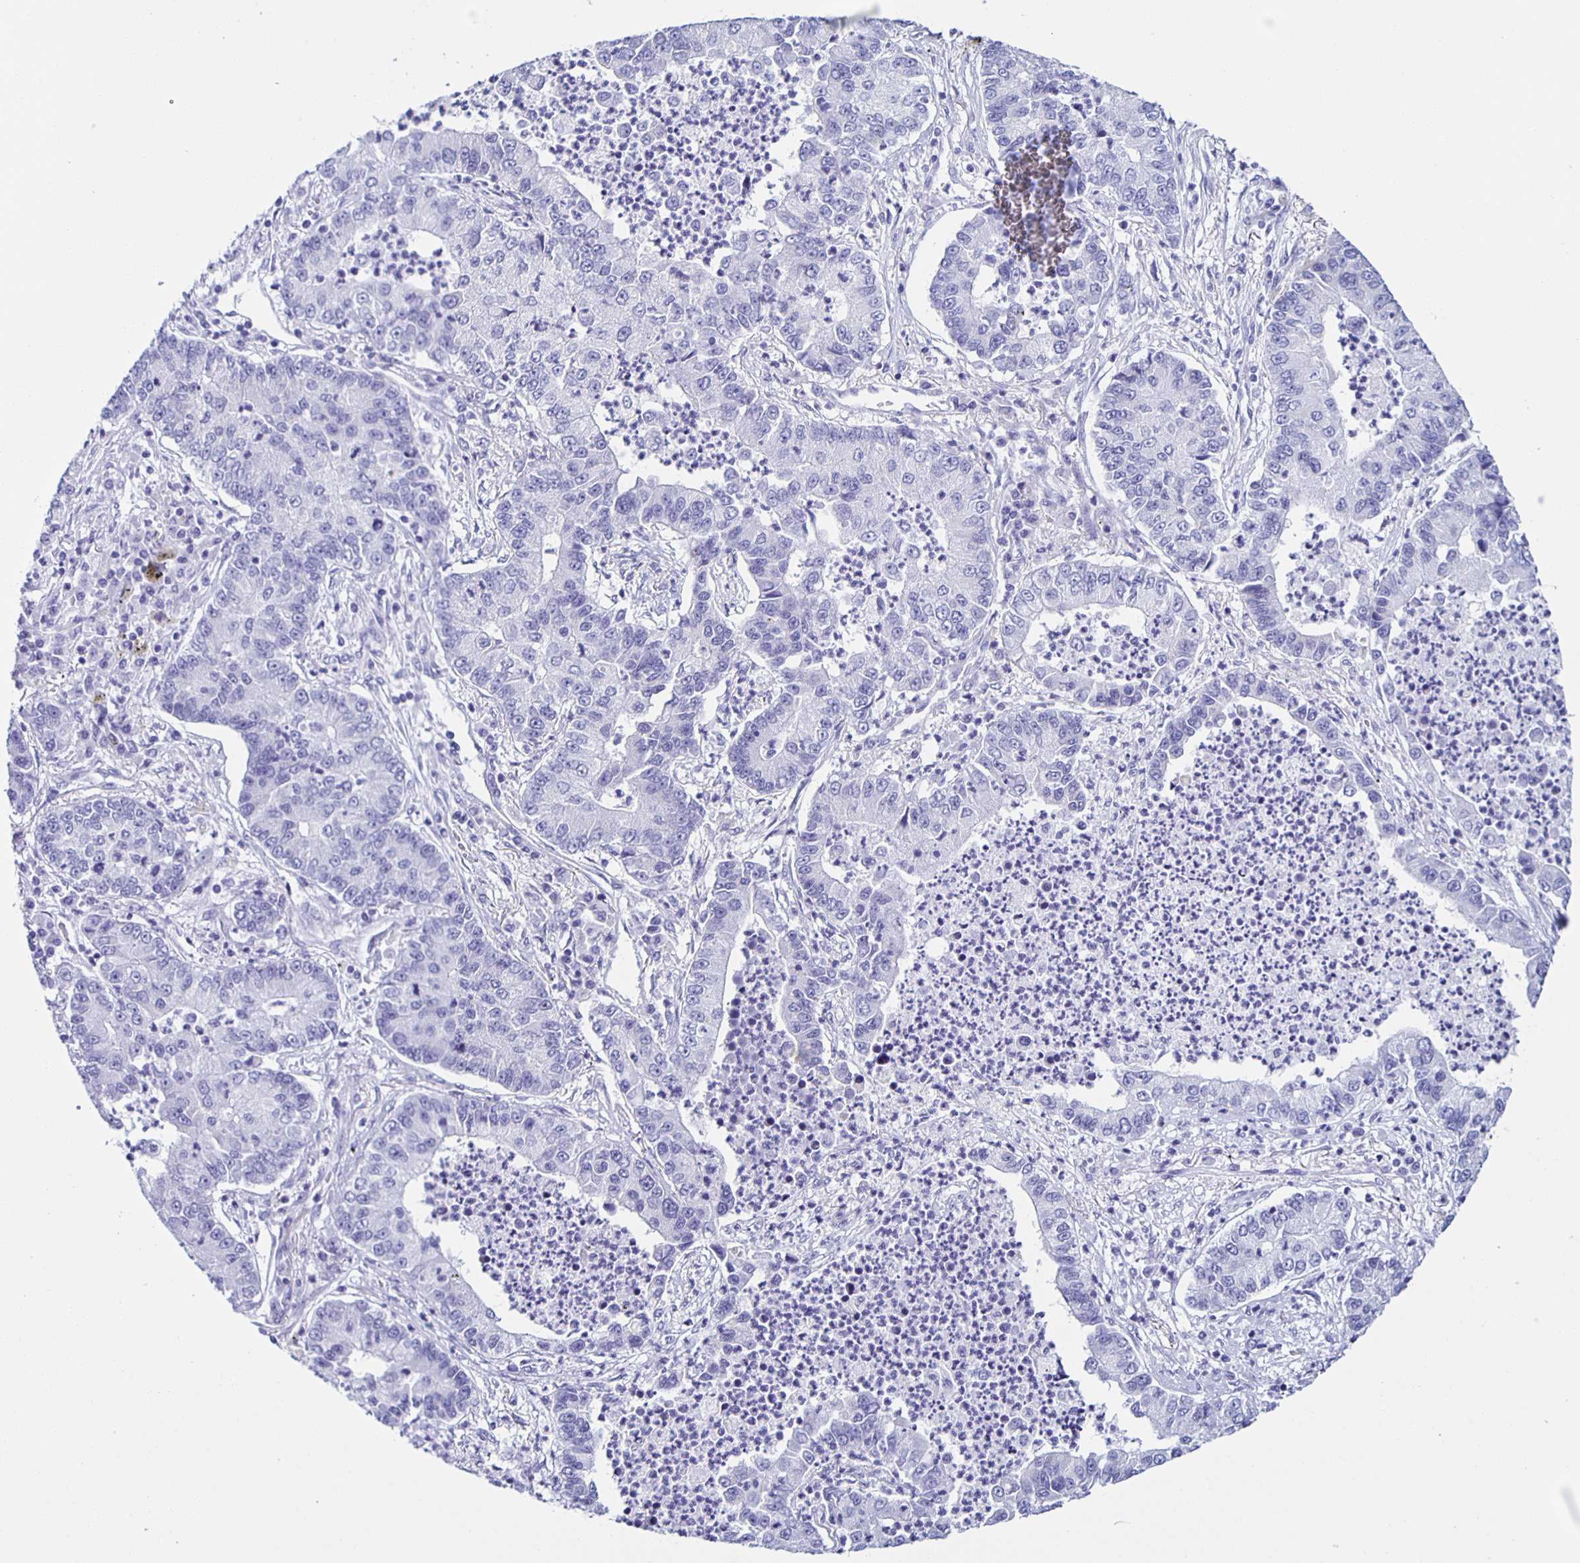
{"staining": {"intensity": "negative", "quantity": "none", "location": "none"}, "tissue": "lung cancer", "cell_type": "Tumor cells", "image_type": "cancer", "snomed": [{"axis": "morphology", "description": "Adenocarcinoma, NOS"}, {"axis": "topography", "description": "Lung"}], "caption": "IHC histopathology image of lung cancer stained for a protein (brown), which reveals no positivity in tumor cells. (Immunohistochemistry, brightfield microscopy, high magnification).", "gene": "AQP6", "patient": {"sex": "female", "age": 57}}